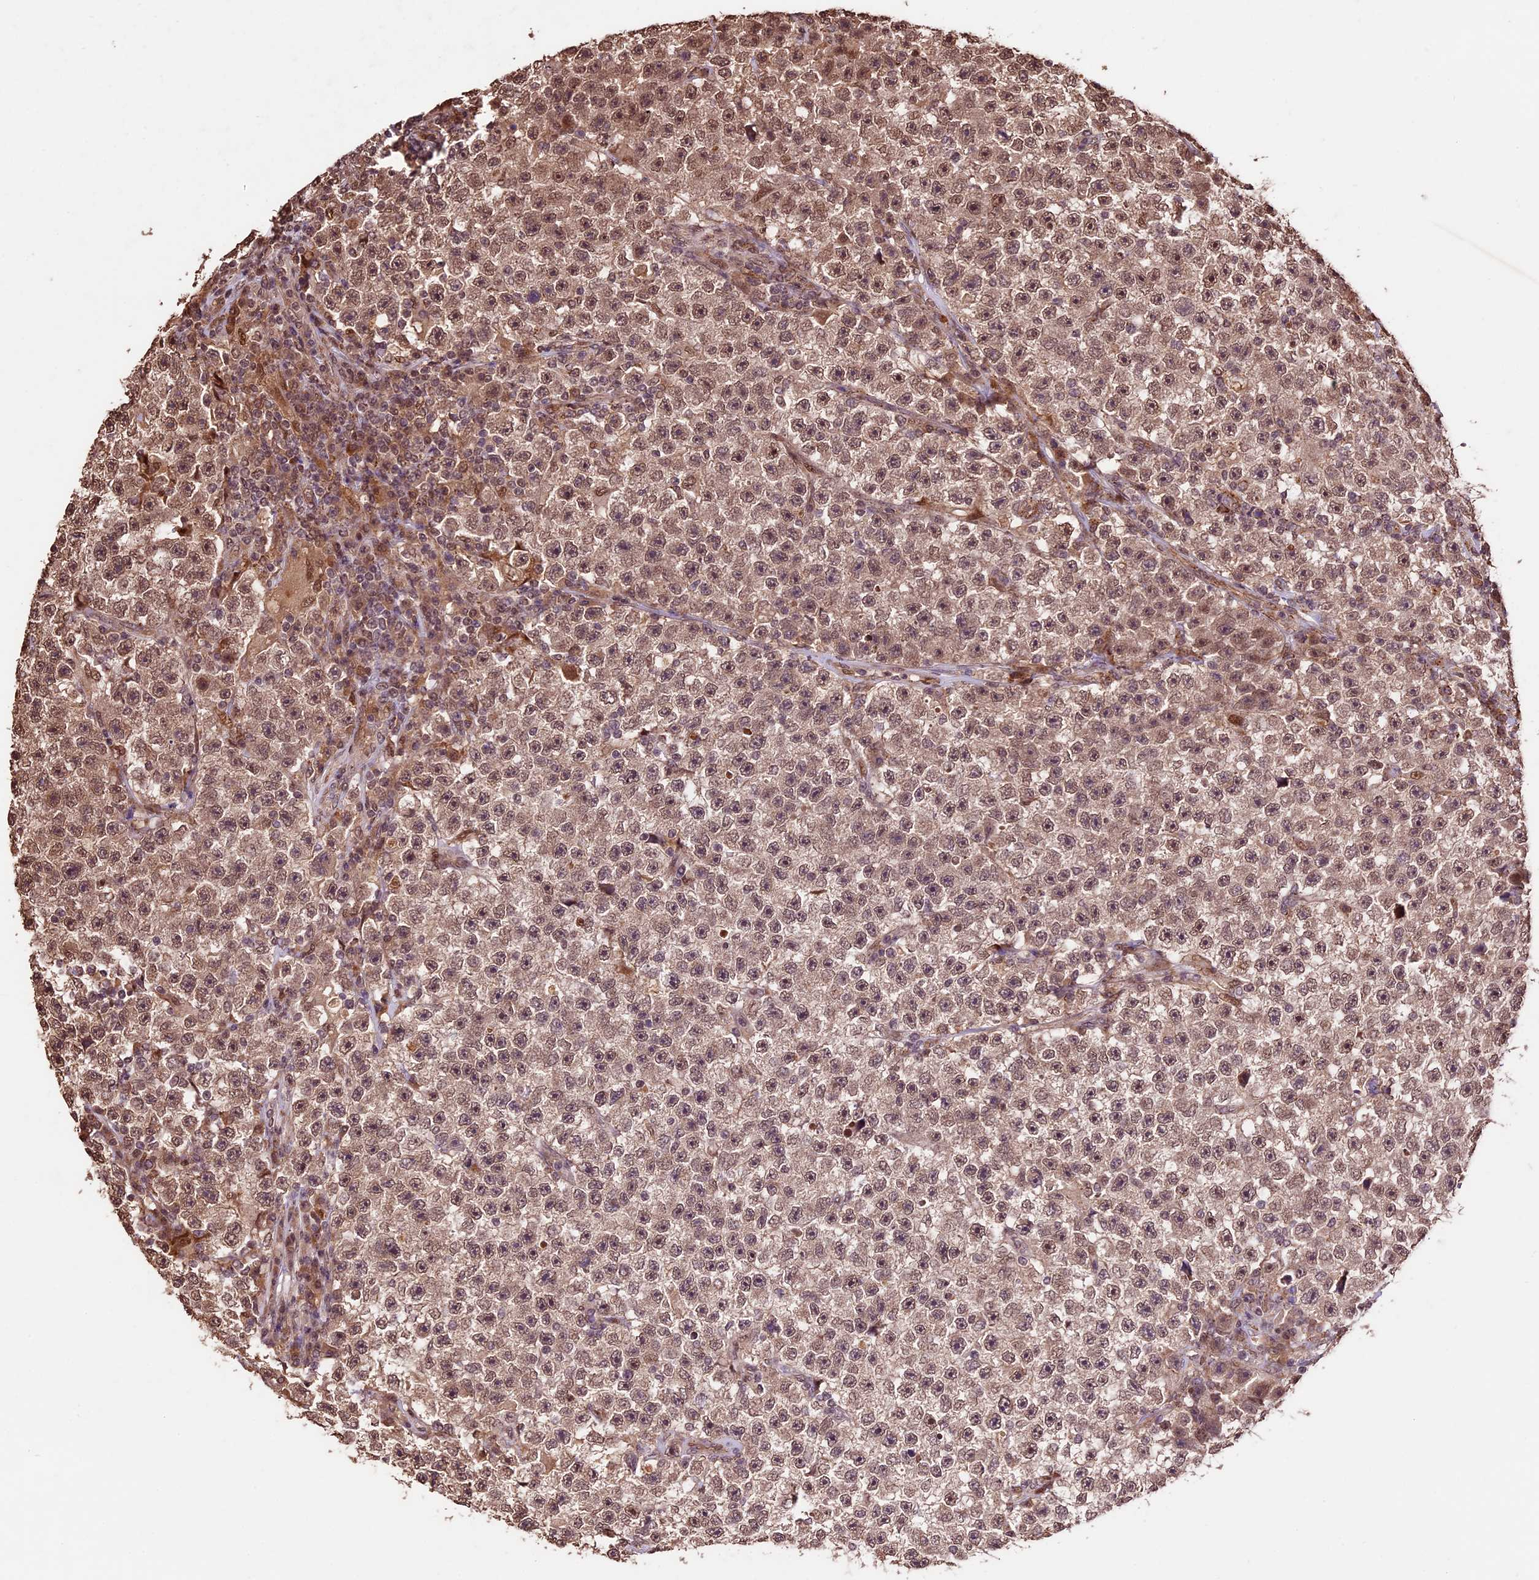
{"staining": {"intensity": "moderate", "quantity": ">75%", "location": "cytoplasmic/membranous,nuclear"}, "tissue": "testis cancer", "cell_type": "Tumor cells", "image_type": "cancer", "snomed": [{"axis": "morphology", "description": "Seminoma, NOS"}, {"axis": "topography", "description": "Testis"}], "caption": "Immunohistochemical staining of testis cancer (seminoma) demonstrates medium levels of moderate cytoplasmic/membranous and nuclear protein staining in approximately >75% of tumor cells. (DAB (3,3'-diaminobenzidine) IHC with brightfield microscopy, high magnification).", "gene": "CDKN2AIP", "patient": {"sex": "male", "age": 22}}